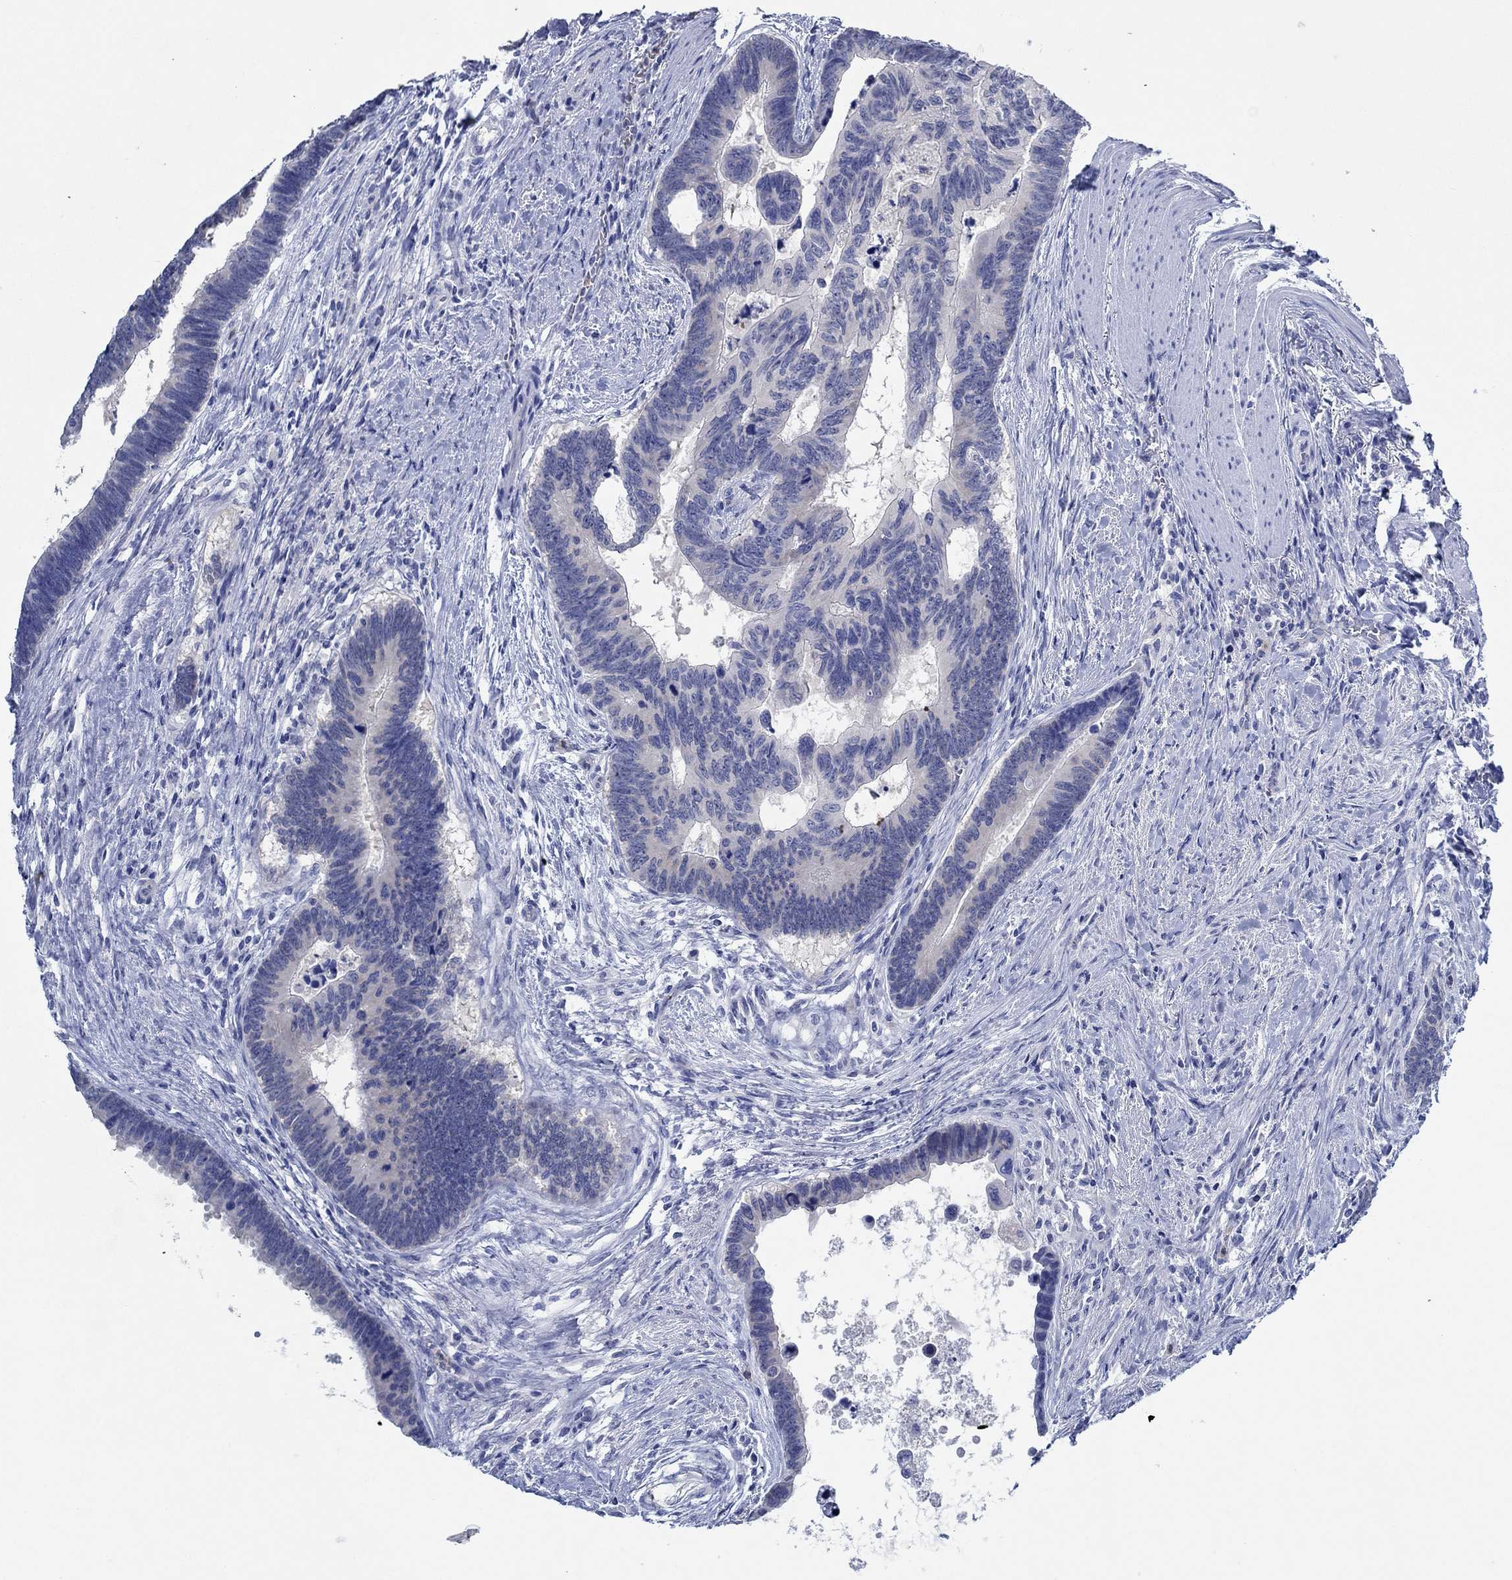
{"staining": {"intensity": "negative", "quantity": "none", "location": "none"}, "tissue": "colorectal cancer", "cell_type": "Tumor cells", "image_type": "cancer", "snomed": [{"axis": "morphology", "description": "Adenocarcinoma, NOS"}, {"axis": "topography", "description": "Colon"}], "caption": "The IHC micrograph has no significant staining in tumor cells of colorectal cancer tissue. (DAB (3,3'-diaminobenzidine) IHC, high magnification).", "gene": "ZNF671", "patient": {"sex": "female", "age": 77}}